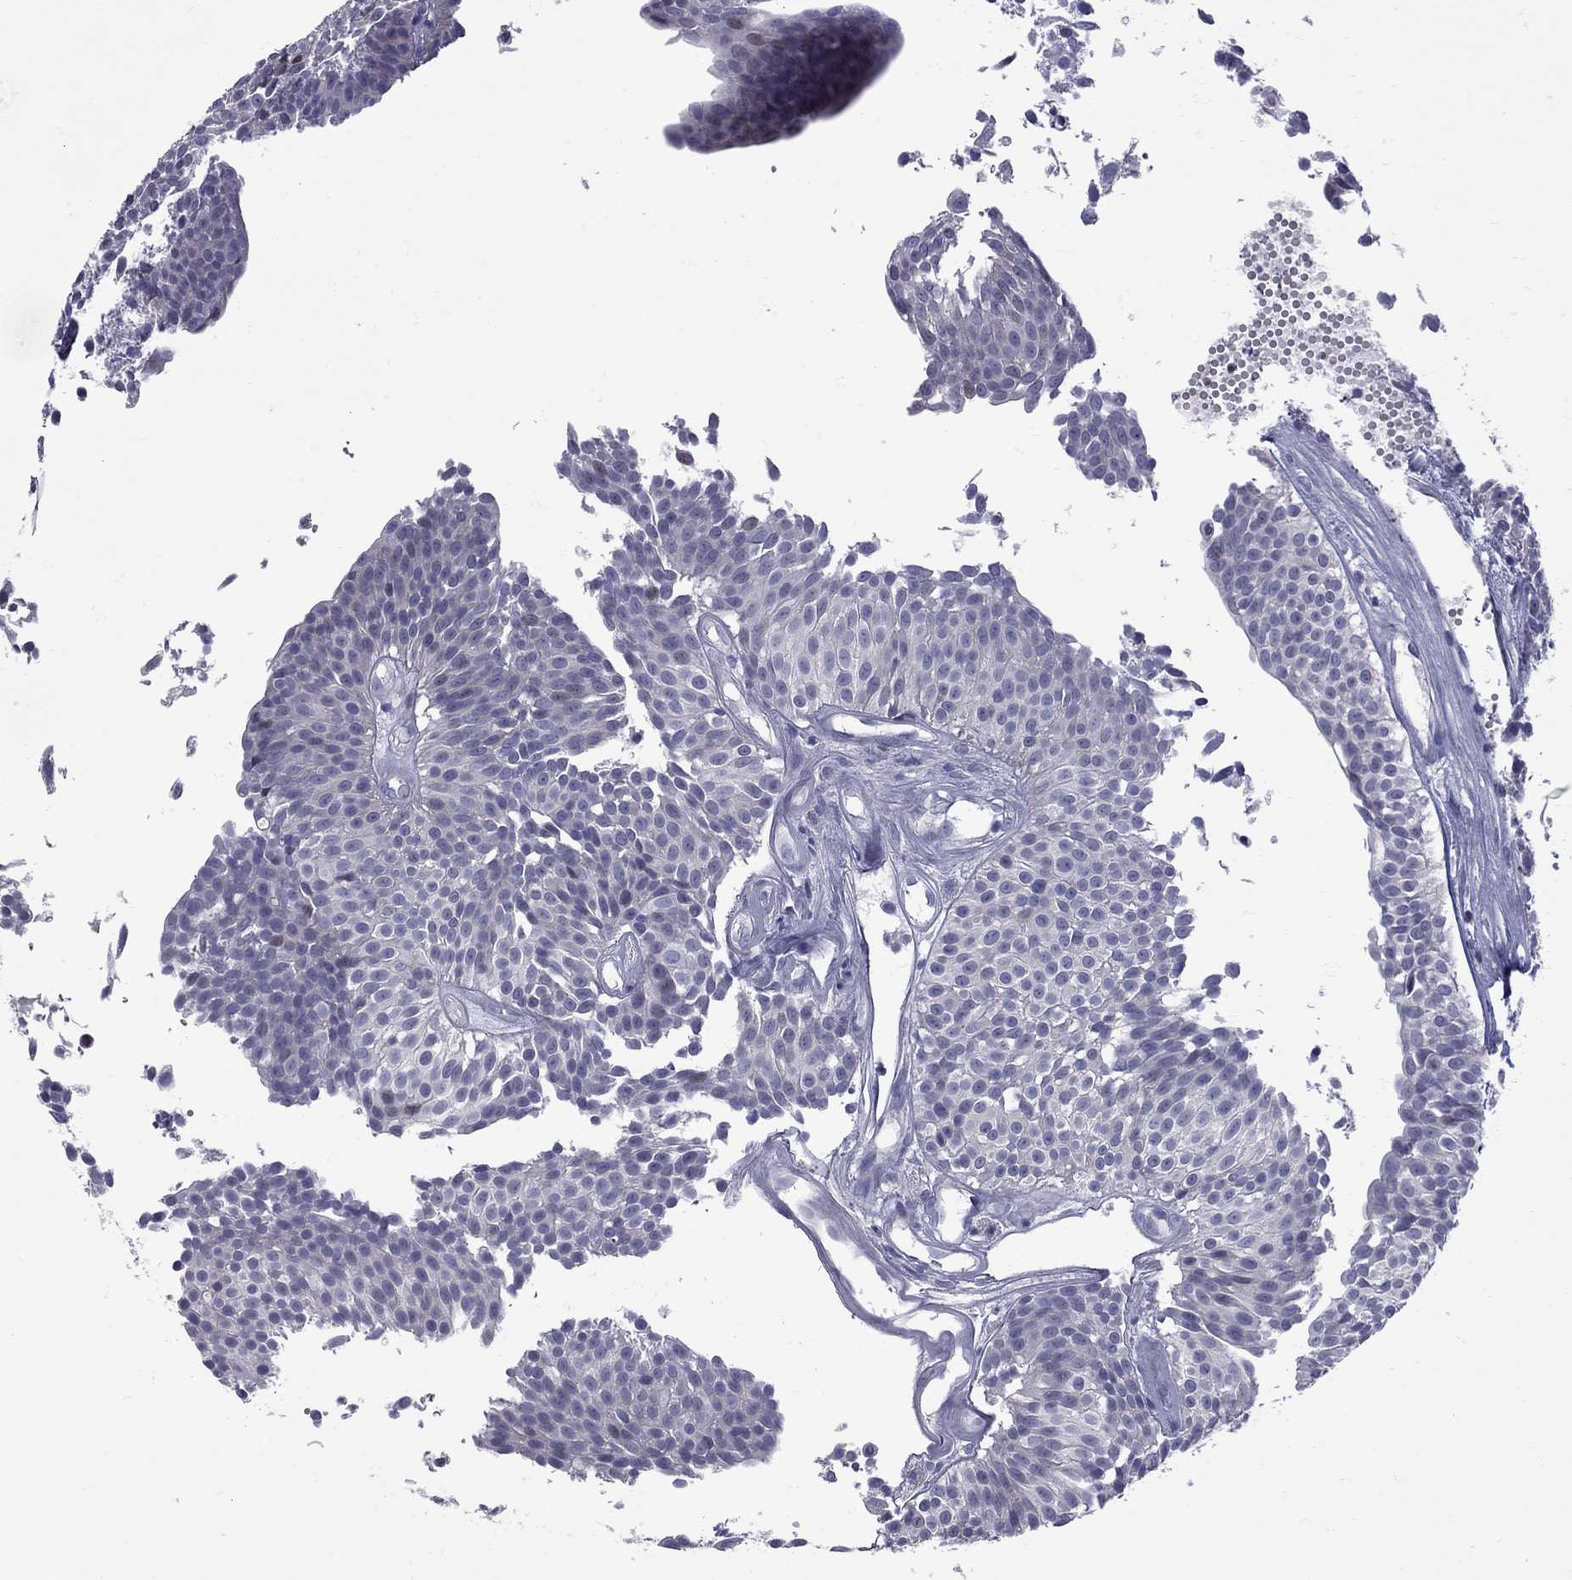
{"staining": {"intensity": "negative", "quantity": "none", "location": "none"}, "tissue": "urothelial cancer", "cell_type": "Tumor cells", "image_type": "cancer", "snomed": [{"axis": "morphology", "description": "Urothelial carcinoma, Low grade"}, {"axis": "topography", "description": "Urinary bladder"}], "caption": "This is a histopathology image of IHC staining of low-grade urothelial carcinoma, which shows no staining in tumor cells.", "gene": "NRARP", "patient": {"sex": "male", "age": 63}}